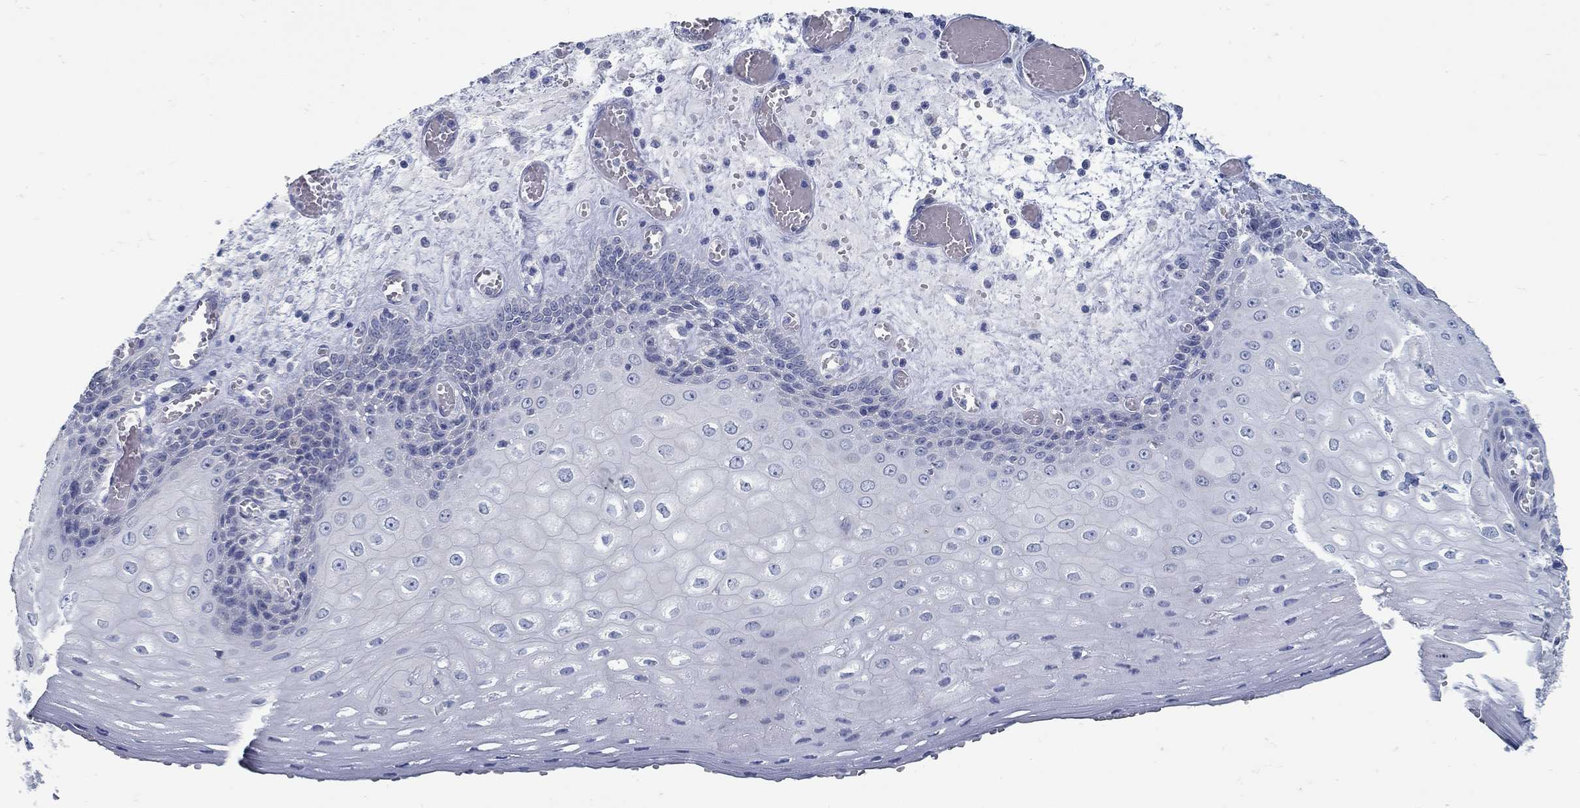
{"staining": {"intensity": "negative", "quantity": "none", "location": "none"}, "tissue": "esophagus", "cell_type": "Squamous epithelial cells", "image_type": "normal", "snomed": [{"axis": "morphology", "description": "Normal tissue, NOS"}, {"axis": "topography", "description": "Esophagus"}], "caption": "The histopathology image reveals no staining of squamous epithelial cells in unremarkable esophagus.", "gene": "ZFAND4", "patient": {"sex": "male", "age": 58}}